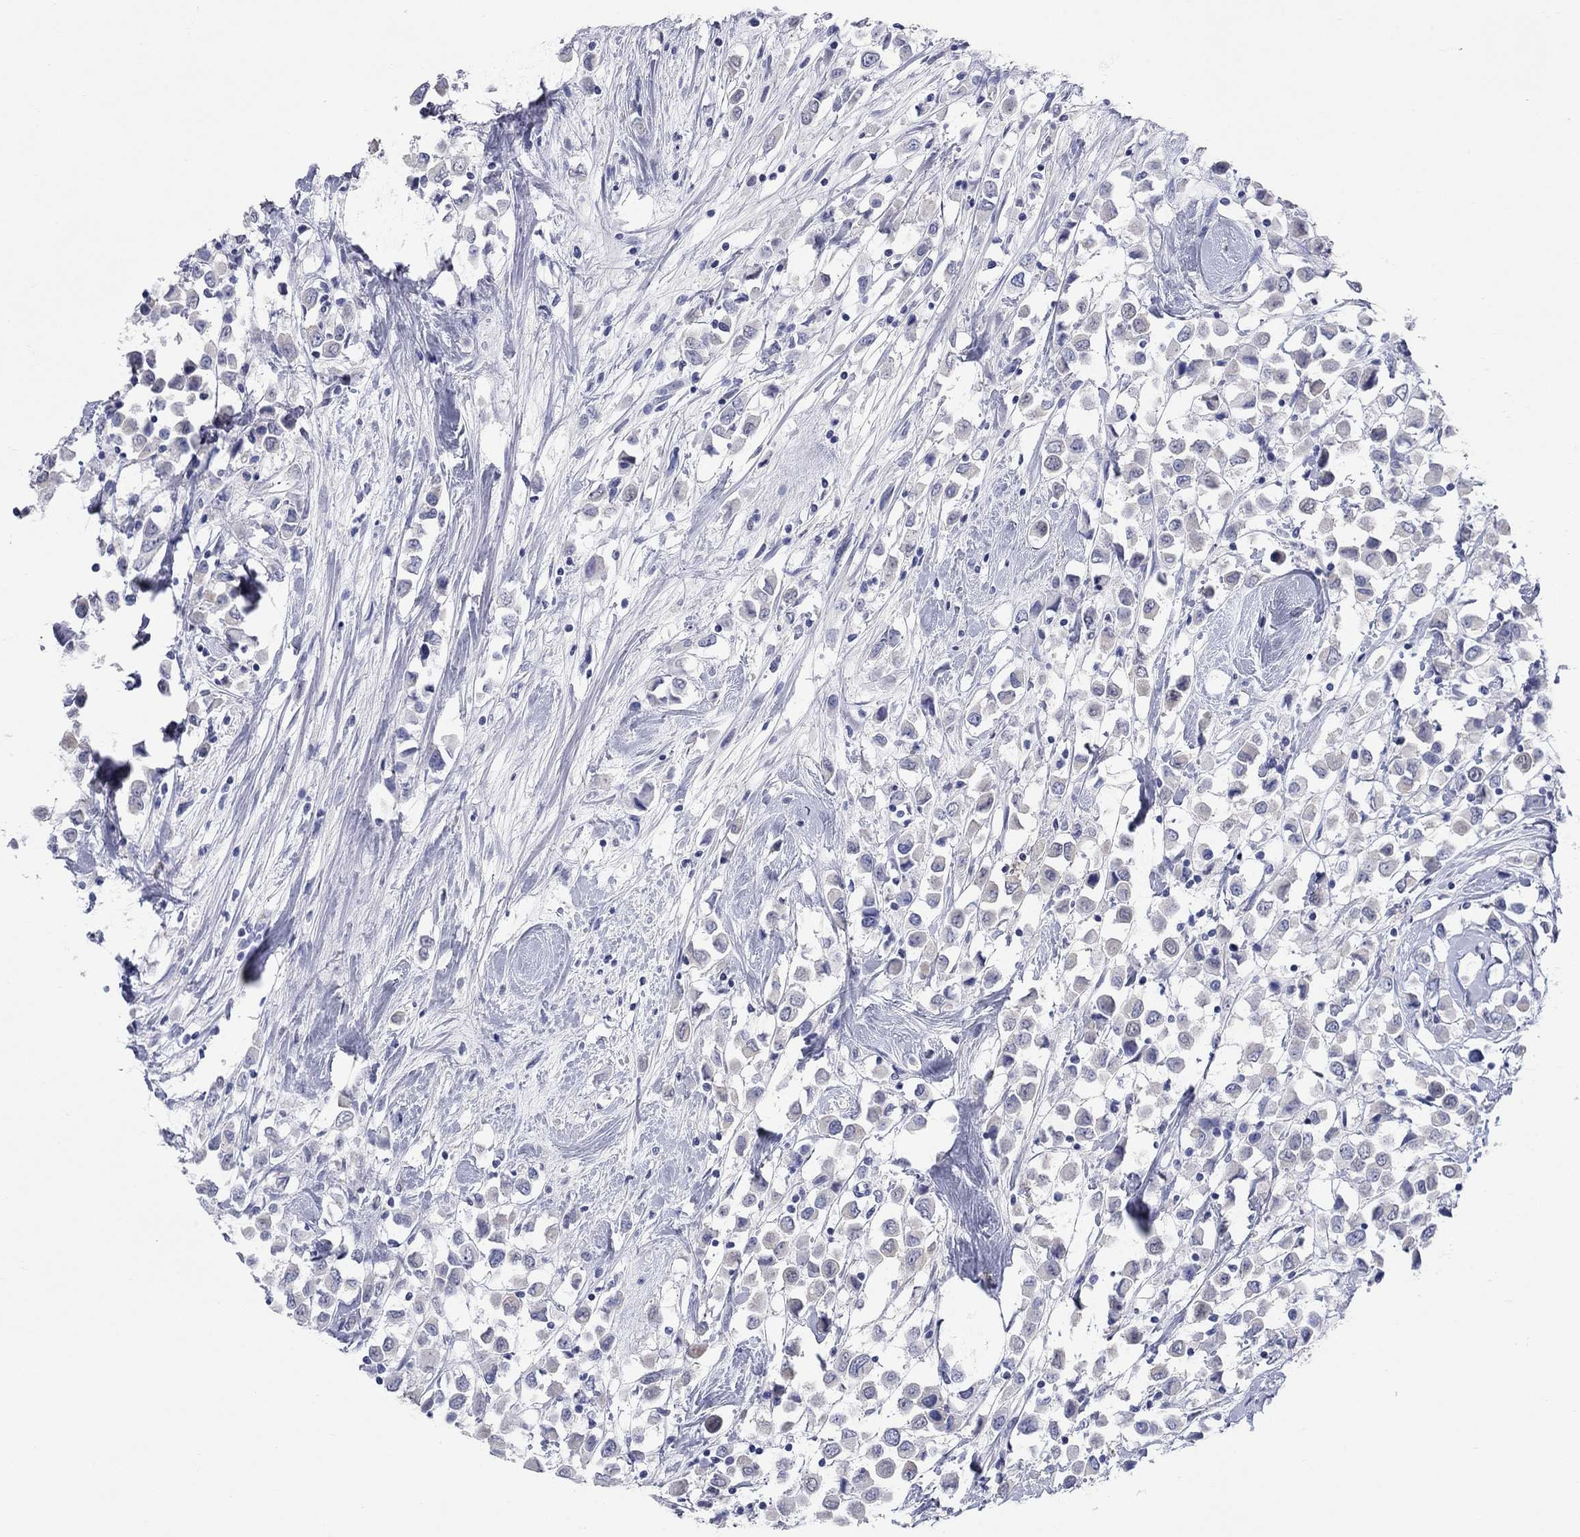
{"staining": {"intensity": "negative", "quantity": "none", "location": "none"}, "tissue": "breast cancer", "cell_type": "Tumor cells", "image_type": "cancer", "snomed": [{"axis": "morphology", "description": "Duct carcinoma"}, {"axis": "topography", "description": "Breast"}], "caption": "An immunohistochemistry photomicrograph of breast cancer is shown. There is no staining in tumor cells of breast cancer.", "gene": "WASF3", "patient": {"sex": "female", "age": 61}}